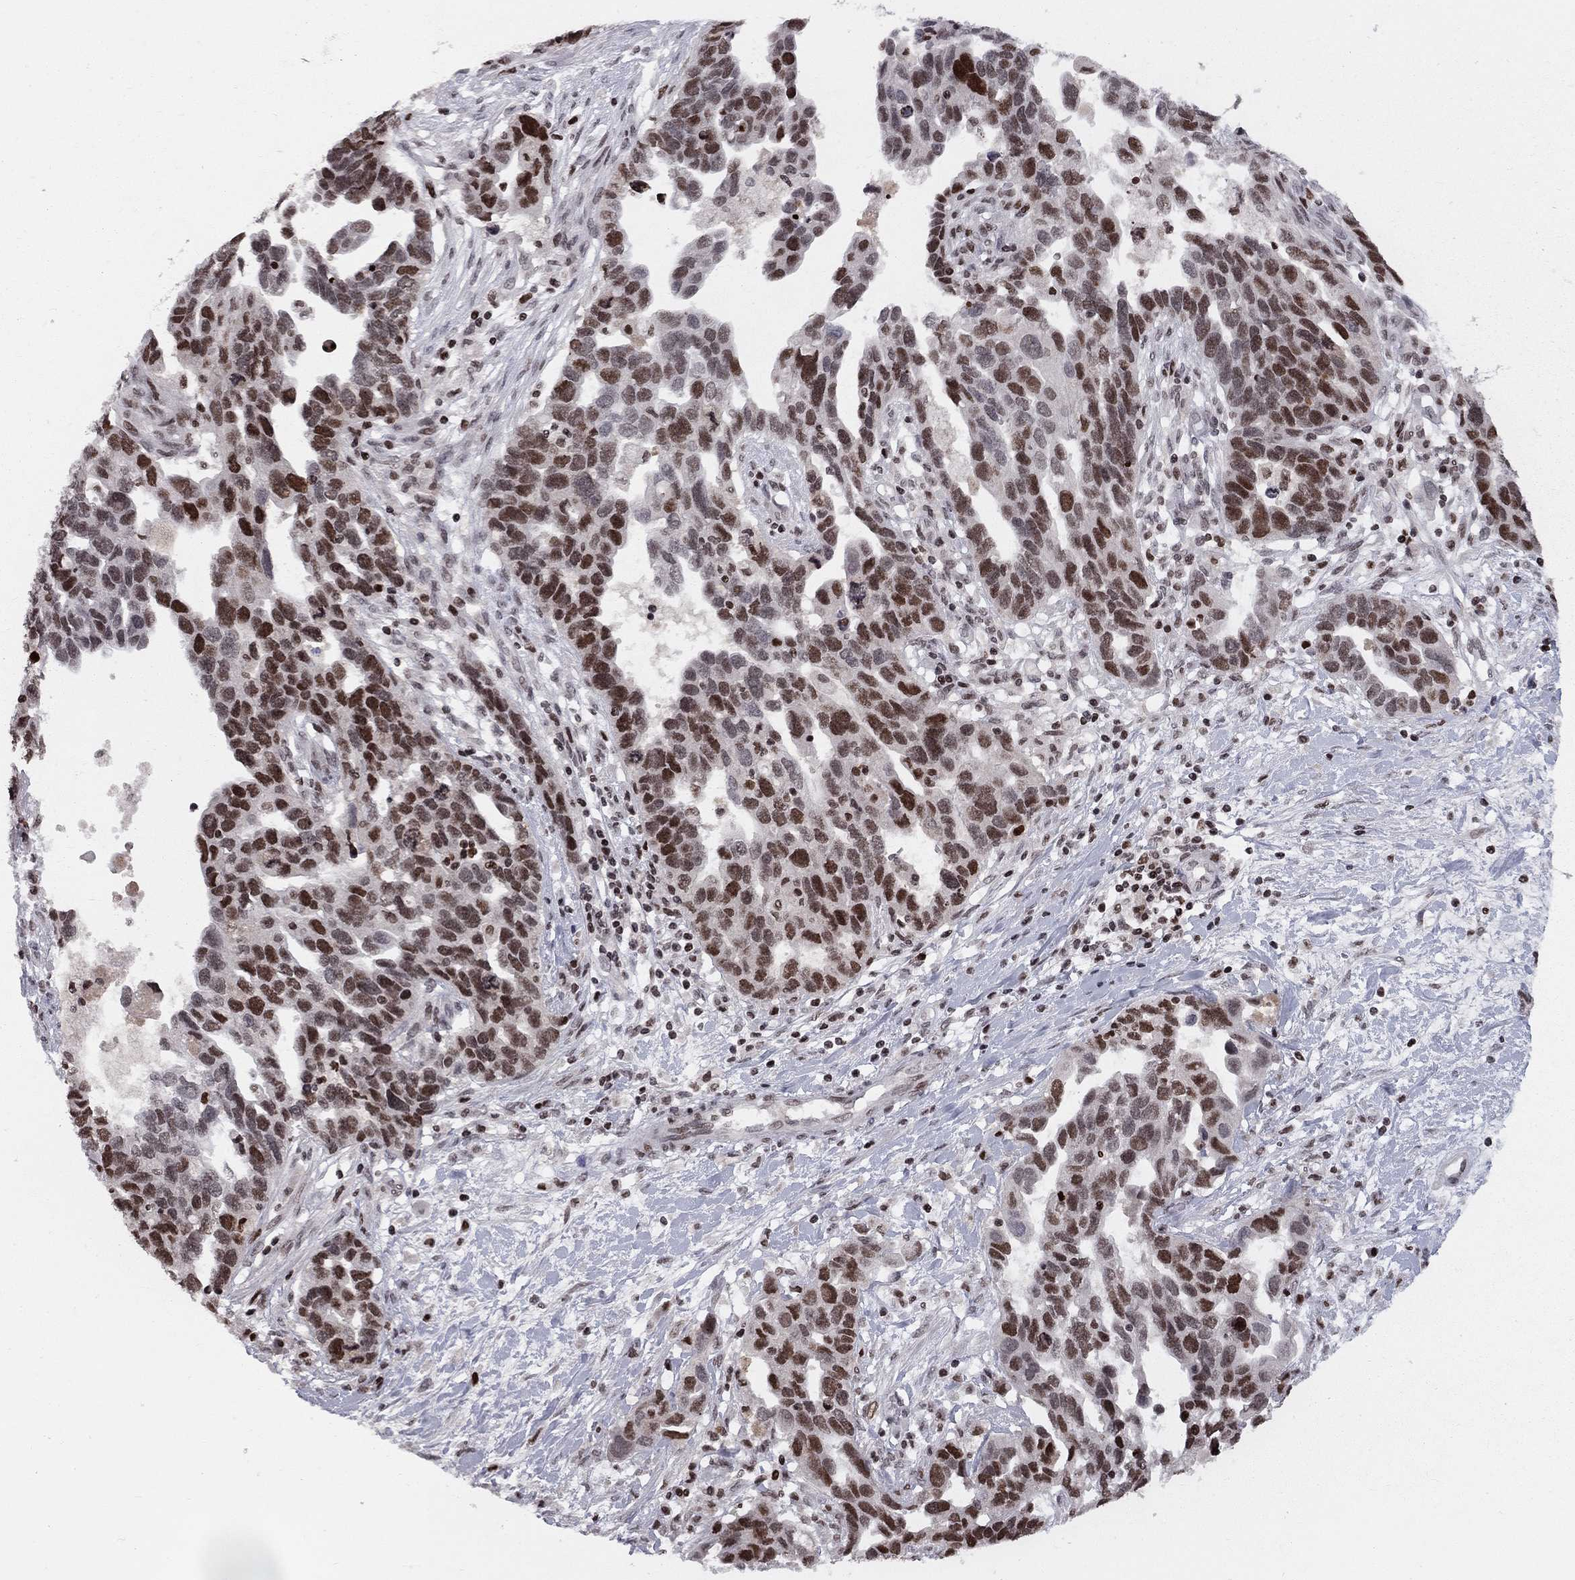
{"staining": {"intensity": "strong", "quantity": ">75%", "location": "nuclear"}, "tissue": "ovarian cancer", "cell_type": "Tumor cells", "image_type": "cancer", "snomed": [{"axis": "morphology", "description": "Cystadenocarcinoma, serous, NOS"}, {"axis": "topography", "description": "Ovary"}], "caption": "A high amount of strong nuclear staining is identified in about >75% of tumor cells in ovarian cancer (serous cystadenocarcinoma) tissue.", "gene": "RNASEH2C", "patient": {"sex": "female", "age": 54}}